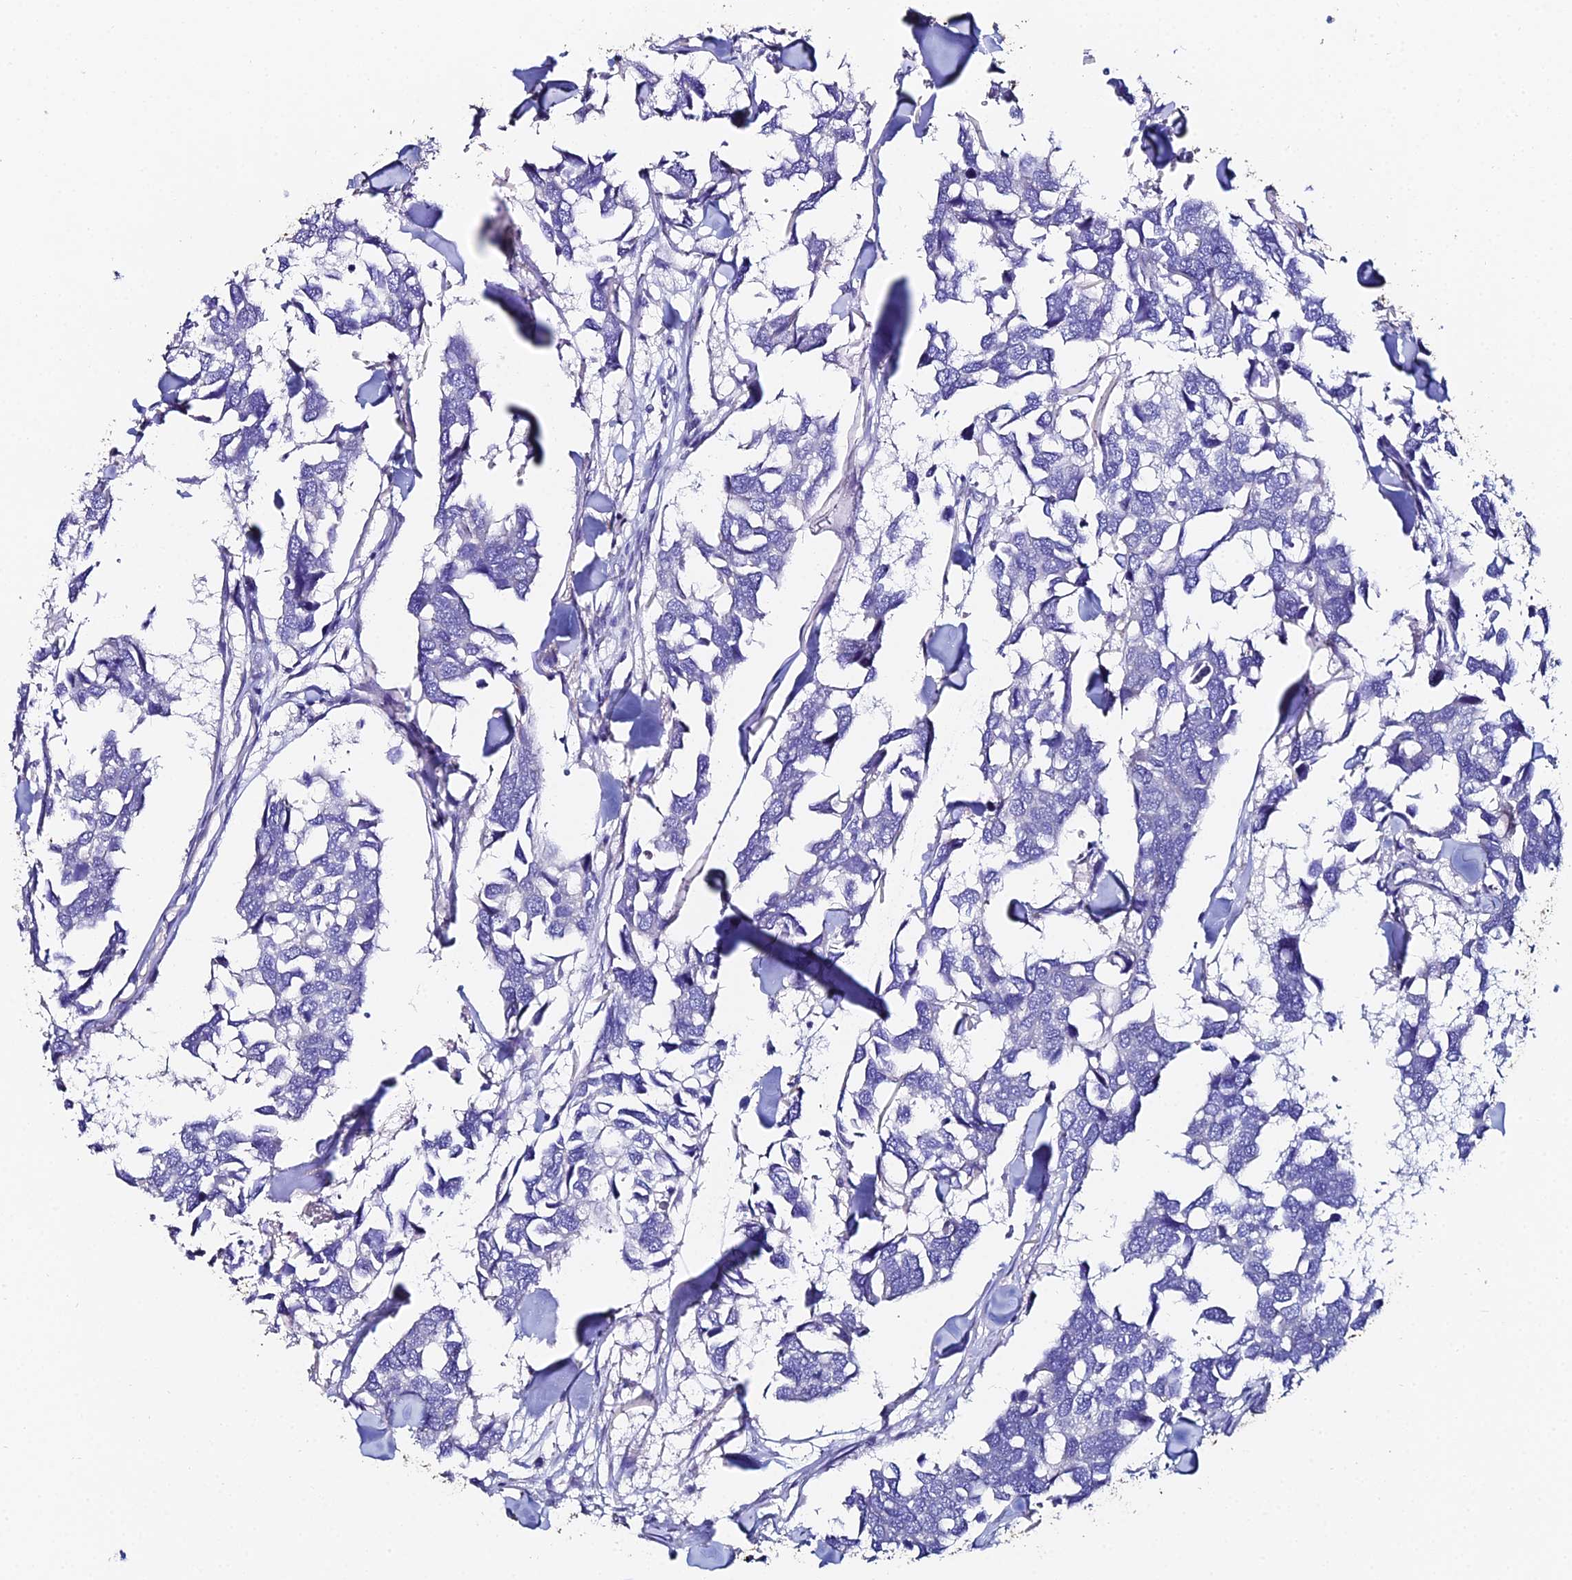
{"staining": {"intensity": "negative", "quantity": "none", "location": "none"}, "tissue": "breast cancer", "cell_type": "Tumor cells", "image_type": "cancer", "snomed": [{"axis": "morphology", "description": "Duct carcinoma"}, {"axis": "topography", "description": "Breast"}], "caption": "High magnification brightfield microscopy of breast cancer (intraductal carcinoma) stained with DAB (brown) and counterstained with hematoxylin (blue): tumor cells show no significant expression. (DAB (3,3'-diaminobenzidine) immunohistochemistry (IHC), high magnification).", "gene": "ESRRG", "patient": {"sex": "female", "age": 83}}